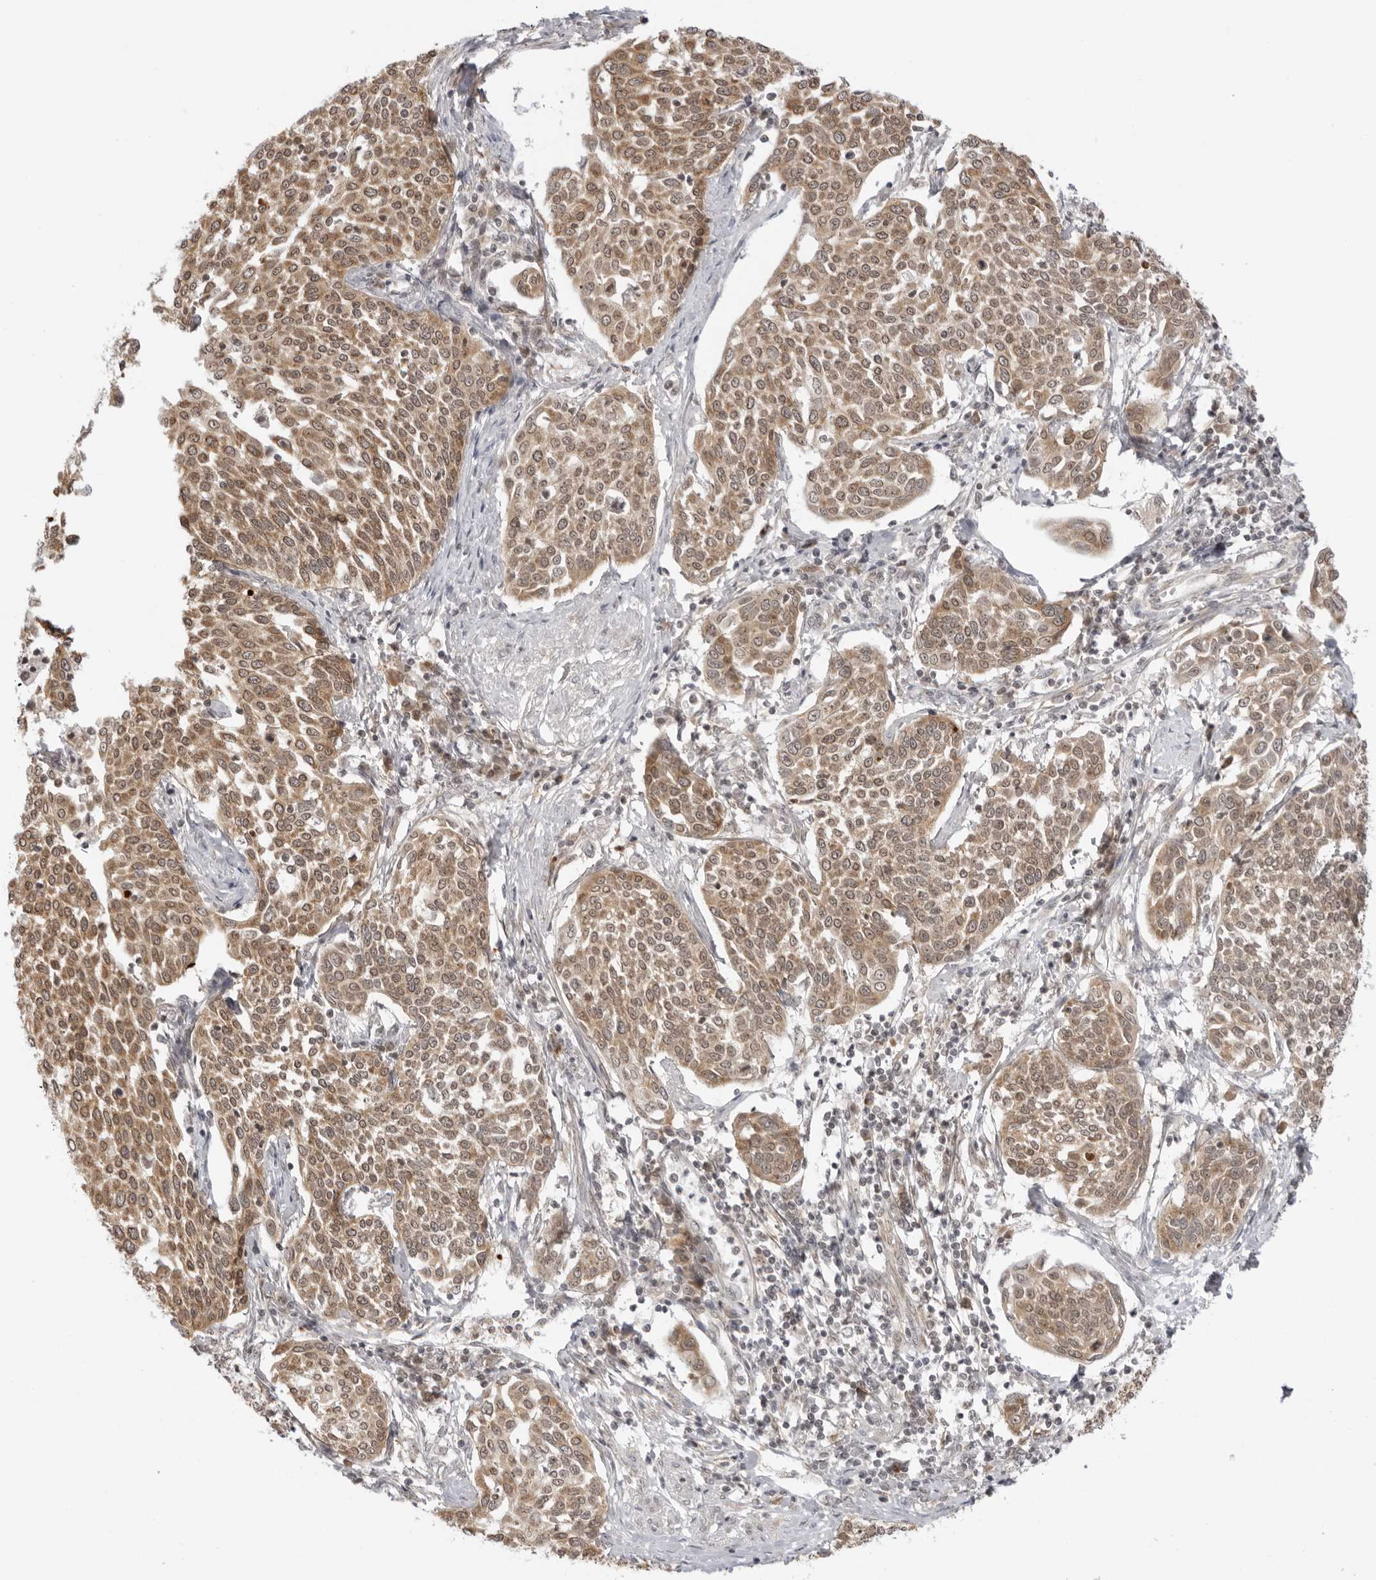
{"staining": {"intensity": "moderate", "quantity": ">75%", "location": "cytoplasmic/membranous,nuclear"}, "tissue": "cervical cancer", "cell_type": "Tumor cells", "image_type": "cancer", "snomed": [{"axis": "morphology", "description": "Squamous cell carcinoma, NOS"}, {"axis": "topography", "description": "Cervix"}], "caption": "Cervical squamous cell carcinoma tissue exhibits moderate cytoplasmic/membranous and nuclear expression in approximately >75% of tumor cells, visualized by immunohistochemistry.", "gene": "PRRC2C", "patient": {"sex": "female", "age": 34}}